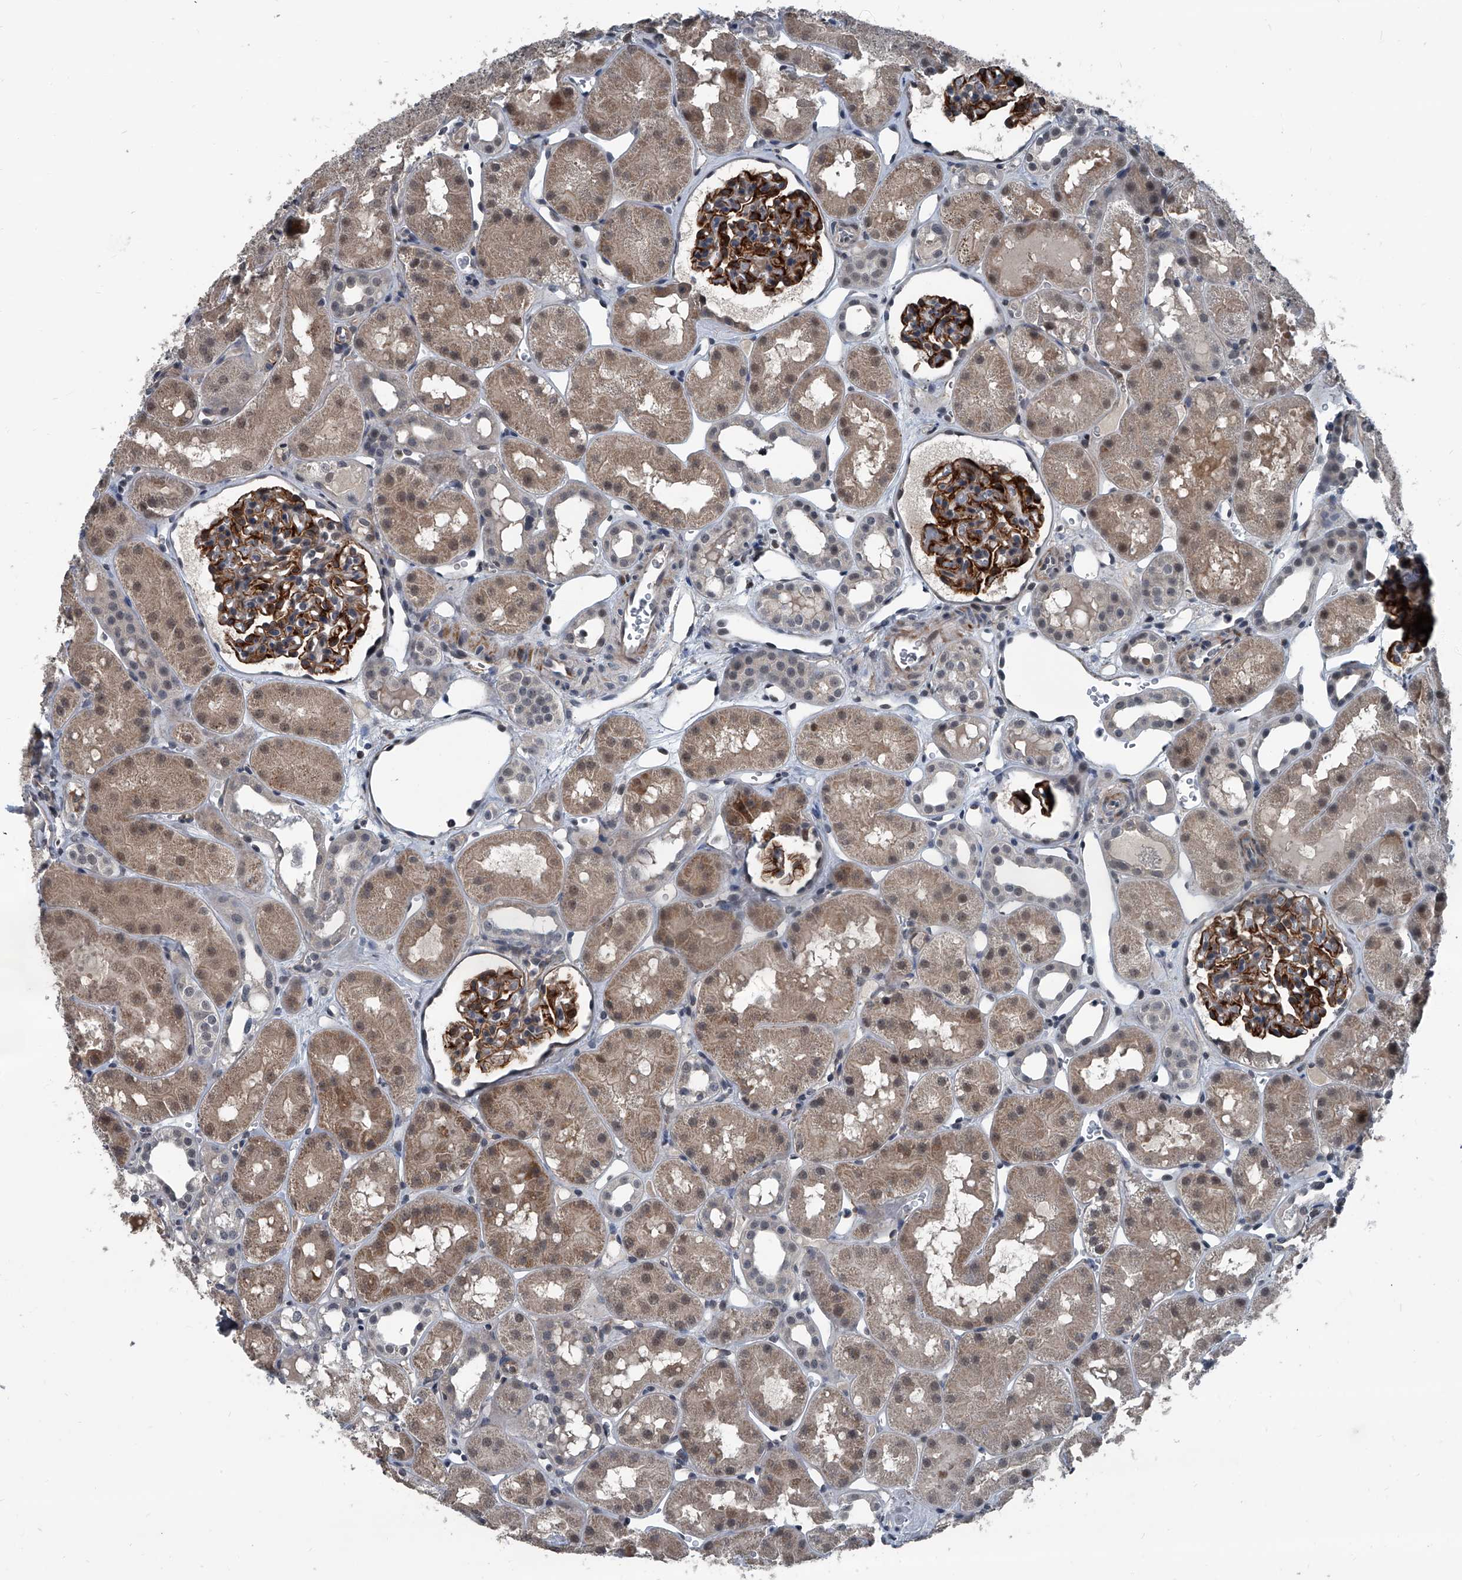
{"staining": {"intensity": "strong", "quantity": "25%-75%", "location": "cytoplasmic/membranous"}, "tissue": "kidney", "cell_type": "Cells in glomeruli", "image_type": "normal", "snomed": [{"axis": "morphology", "description": "Normal tissue, NOS"}, {"axis": "topography", "description": "Kidney"}], "caption": "Protein expression analysis of unremarkable human kidney reveals strong cytoplasmic/membranous expression in about 25%-75% of cells in glomeruli. (Stains: DAB in brown, nuclei in blue, Microscopy: brightfield microscopy at high magnification).", "gene": "MEN1", "patient": {"sex": "male", "age": 16}}